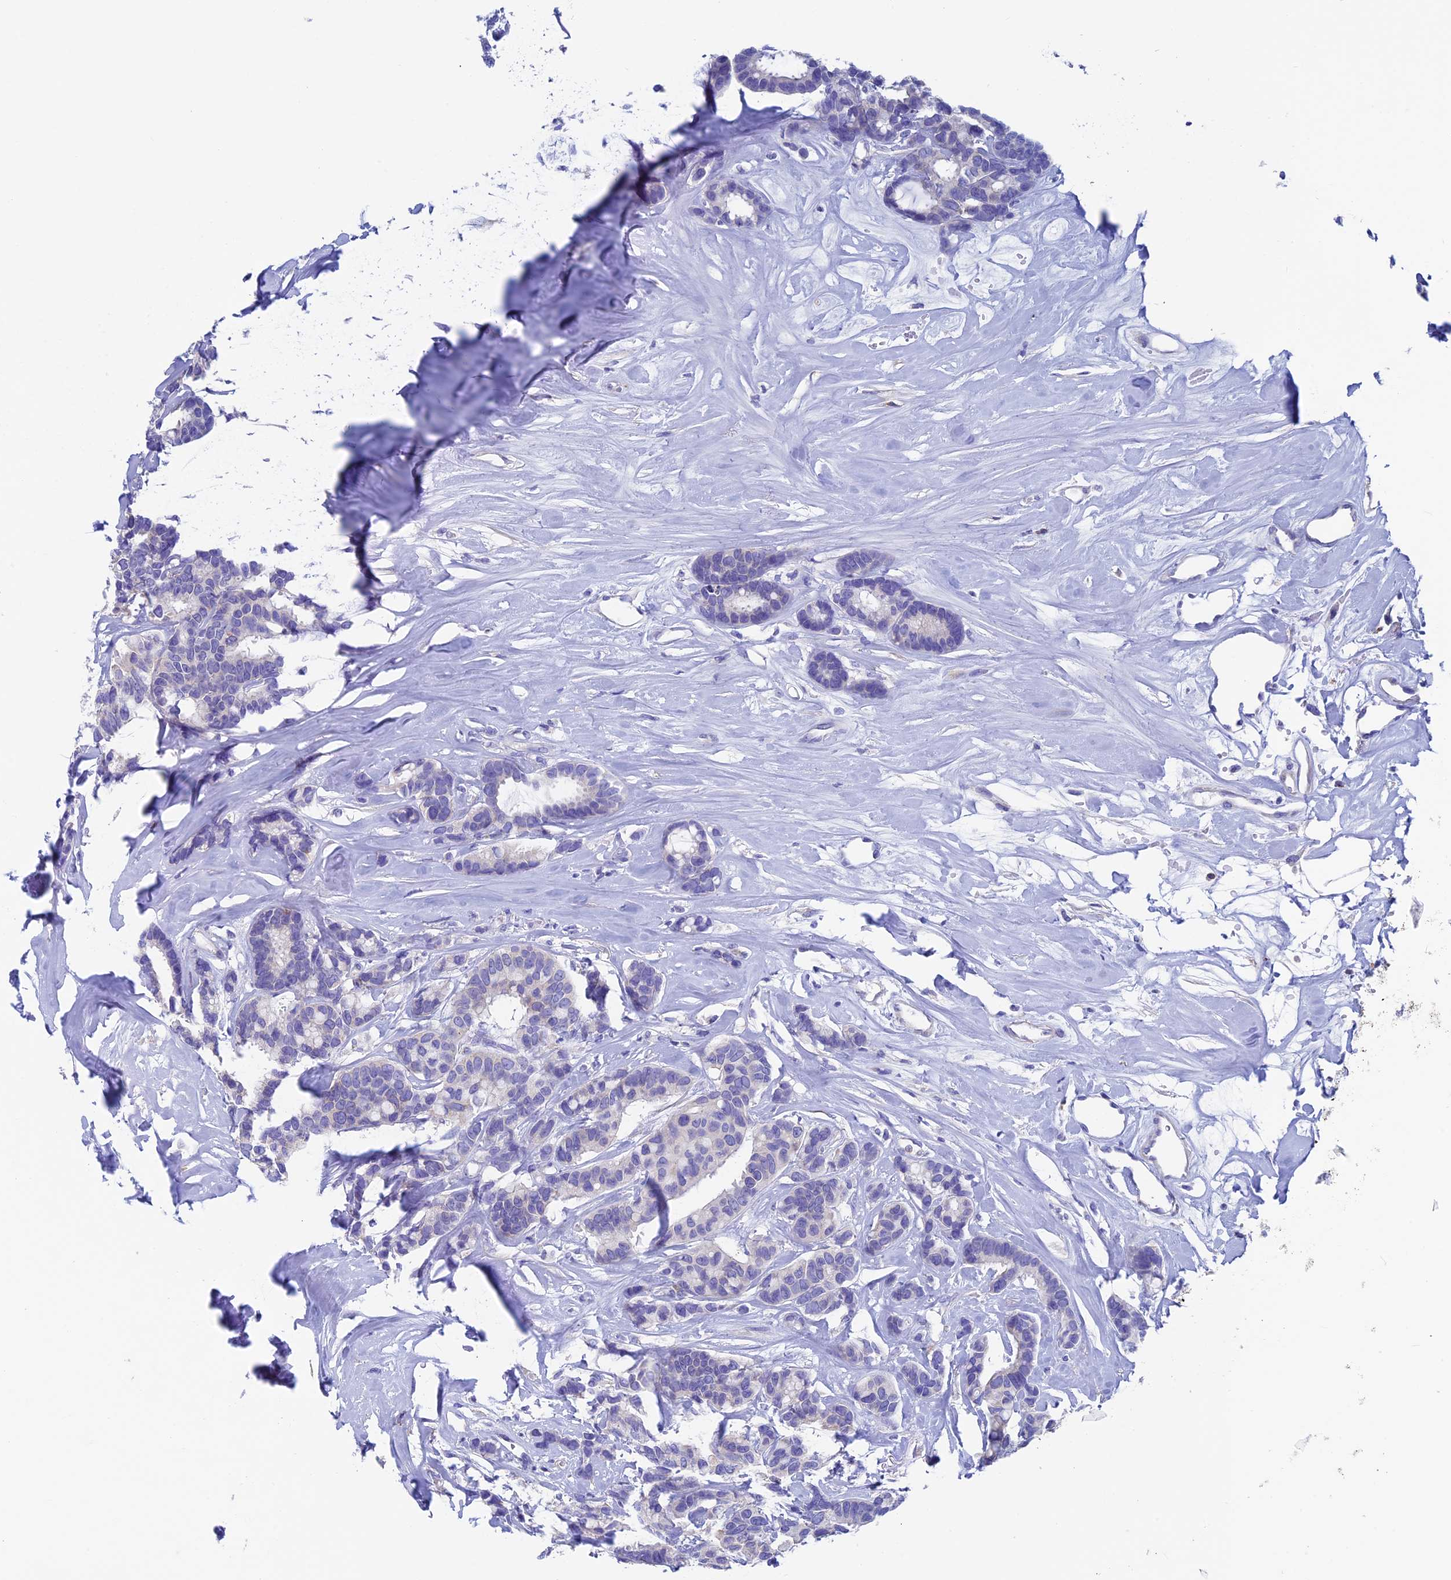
{"staining": {"intensity": "negative", "quantity": "none", "location": "none"}, "tissue": "breast cancer", "cell_type": "Tumor cells", "image_type": "cancer", "snomed": [{"axis": "morphology", "description": "Duct carcinoma"}, {"axis": "topography", "description": "Breast"}], "caption": "Immunohistochemistry (IHC) histopathology image of neoplastic tissue: breast cancer stained with DAB shows no significant protein staining in tumor cells. The staining is performed using DAB (3,3'-diaminobenzidine) brown chromogen with nuclei counter-stained in using hematoxylin.", "gene": "SEPTIN1", "patient": {"sex": "female", "age": 87}}